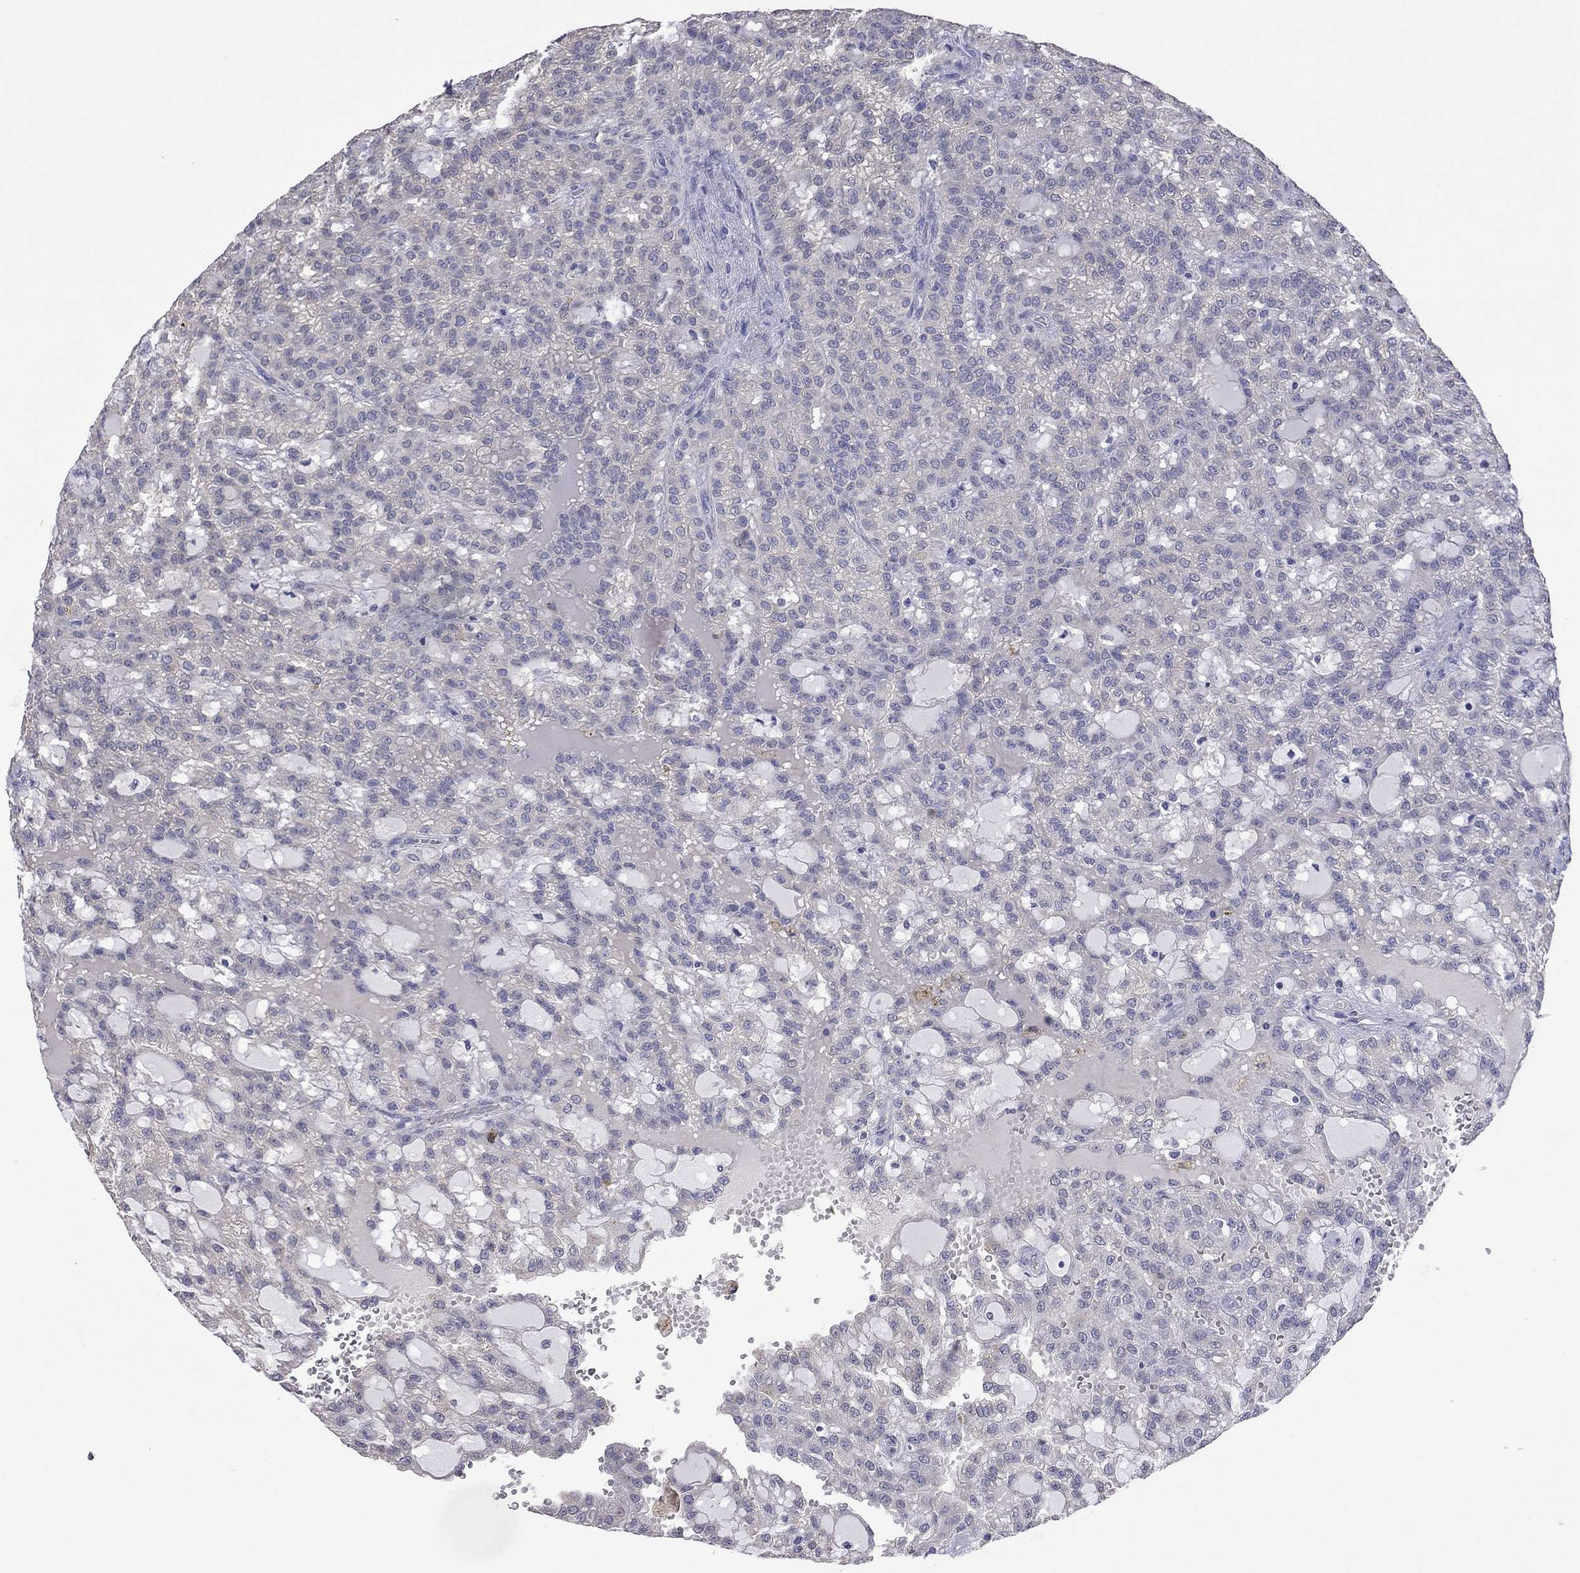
{"staining": {"intensity": "negative", "quantity": "none", "location": "none"}, "tissue": "renal cancer", "cell_type": "Tumor cells", "image_type": "cancer", "snomed": [{"axis": "morphology", "description": "Adenocarcinoma, NOS"}, {"axis": "topography", "description": "Kidney"}], "caption": "IHC histopathology image of adenocarcinoma (renal) stained for a protein (brown), which exhibits no positivity in tumor cells. Nuclei are stained in blue.", "gene": "HYLS1", "patient": {"sex": "male", "age": 63}}